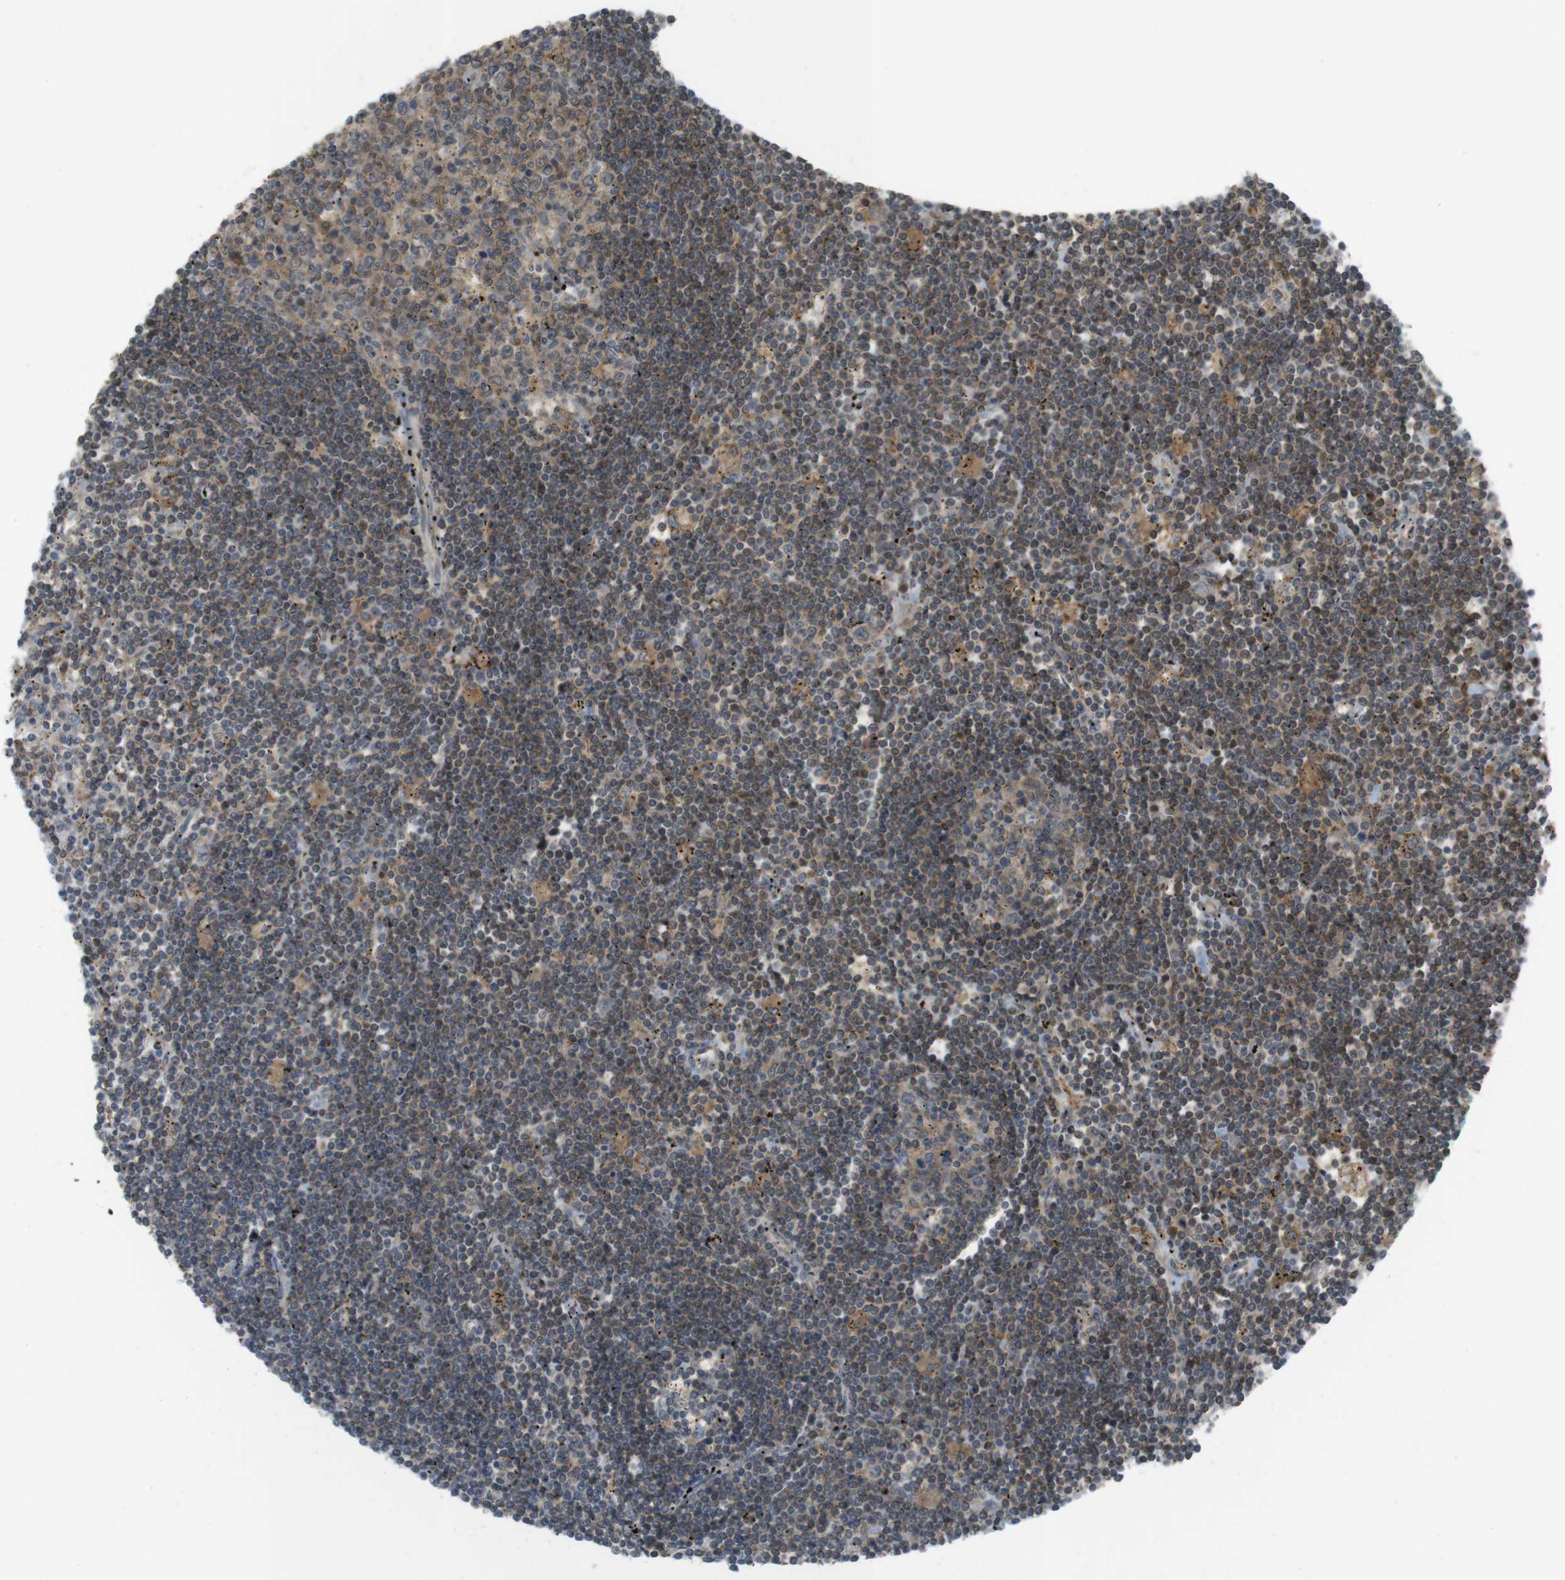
{"staining": {"intensity": "moderate", "quantity": ">75%", "location": "cytoplasmic/membranous"}, "tissue": "lymphoma", "cell_type": "Tumor cells", "image_type": "cancer", "snomed": [{"axis": "morphology", "description": "Malignant lymphoma, non-Hodgkin's type, Low grade"}, {"axis": "topography", "description": "Spleen"}], "caption": "Lymphoma stained with a brown dye demonstrates moderate cytoplasmic/membranous positive expression in about >75% of tumor cells.", "gene": "RNF130", "patient": {"sex": "male", "age": 76}}